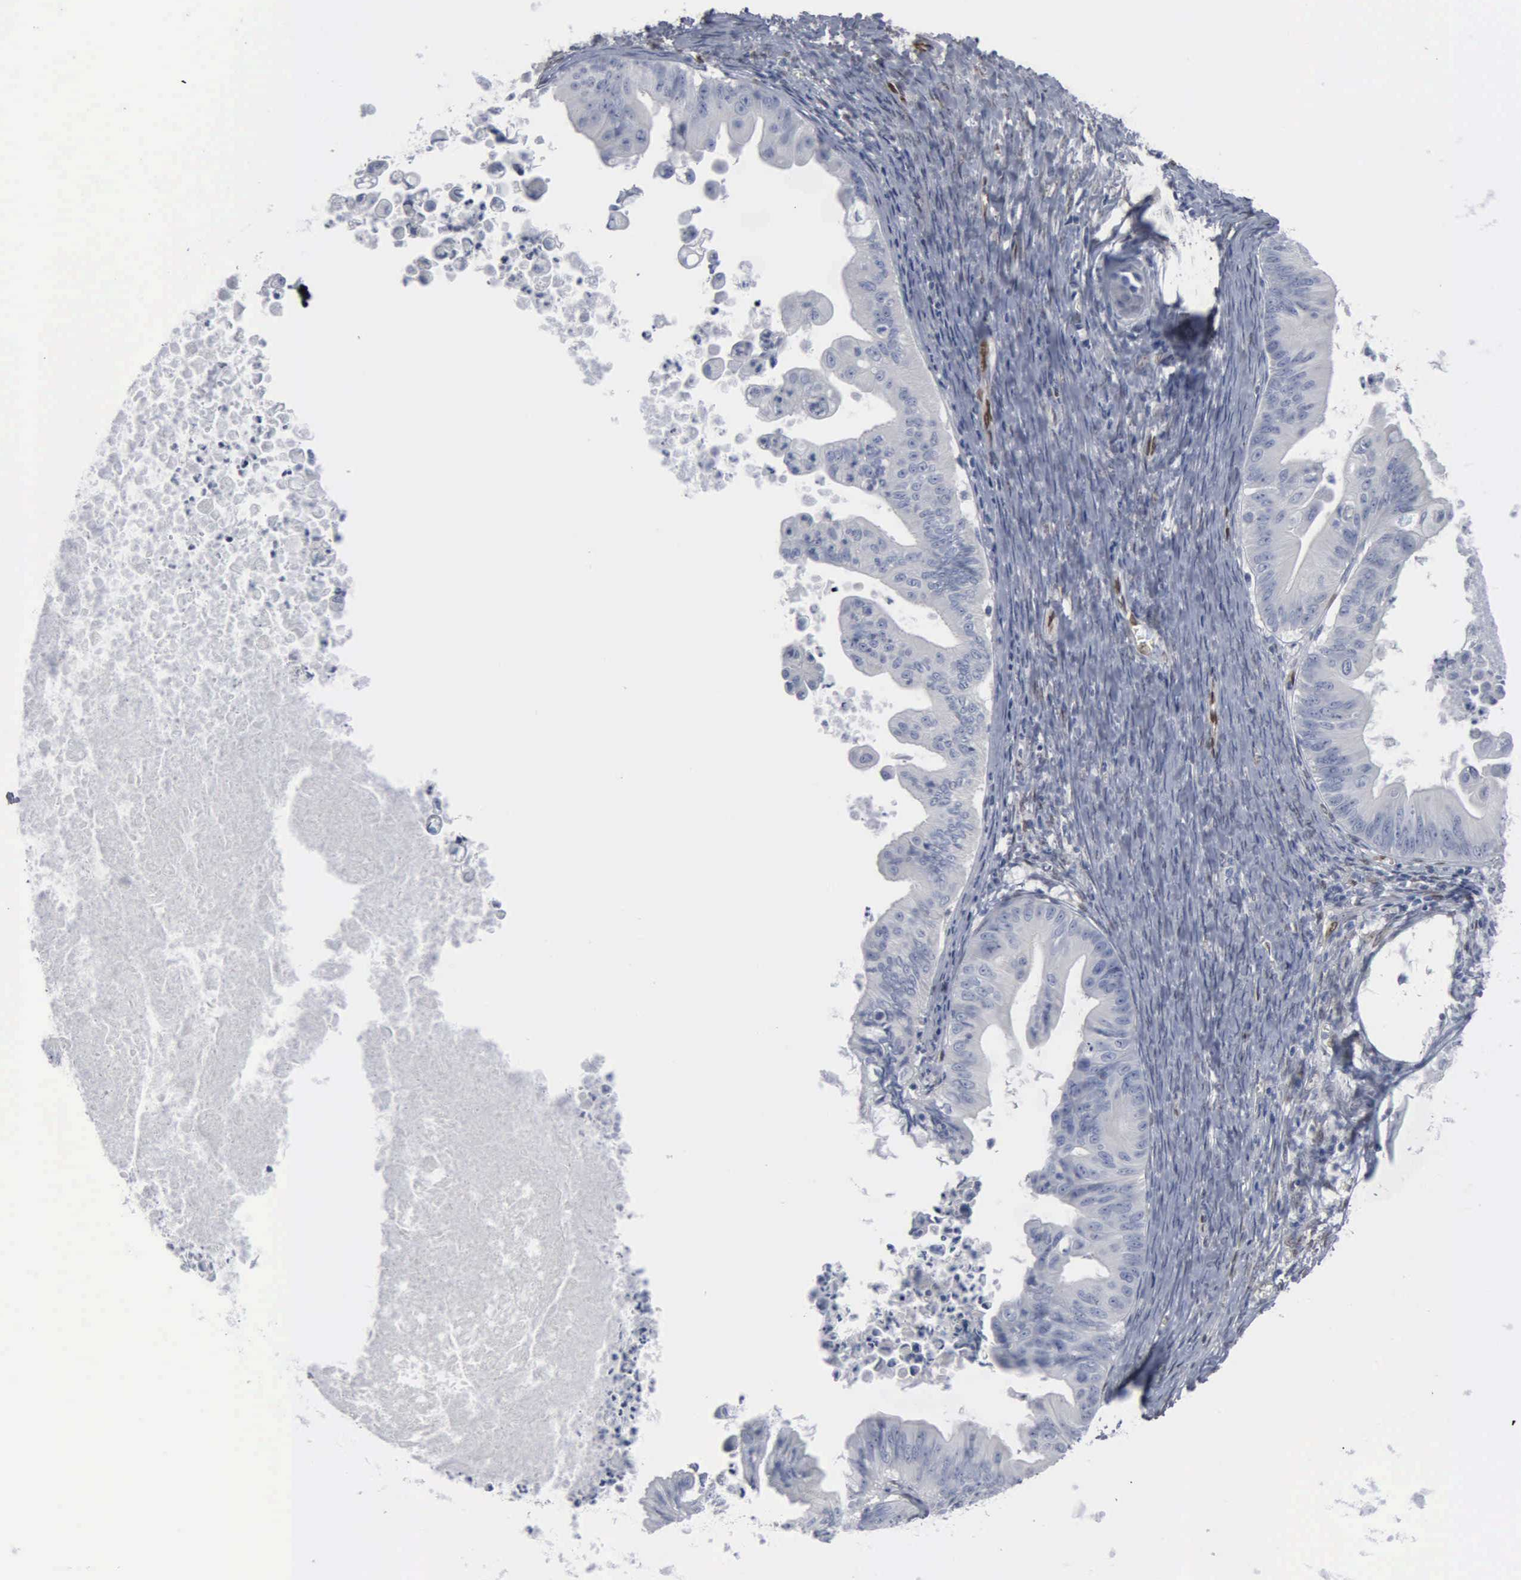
{"staining": {"intensity": "negative", "quantity": "none", "location": "none"}, "tissue": "ovarian cancer", "cell_type": "Tumor cells", "image_type": "cancer", "snomed": [{"axis": "morphology", "description": "Cystadenocarcinoma, mucinous, NOS"}, {"axis": "topography", "description": "Ovary"}], "caption": "There is no significant expression in tumor cells of mucinous cystadenocarcinoma (ovarian).", "gene": "FGF2", "patient": {"sex": "female", "age": 37}}